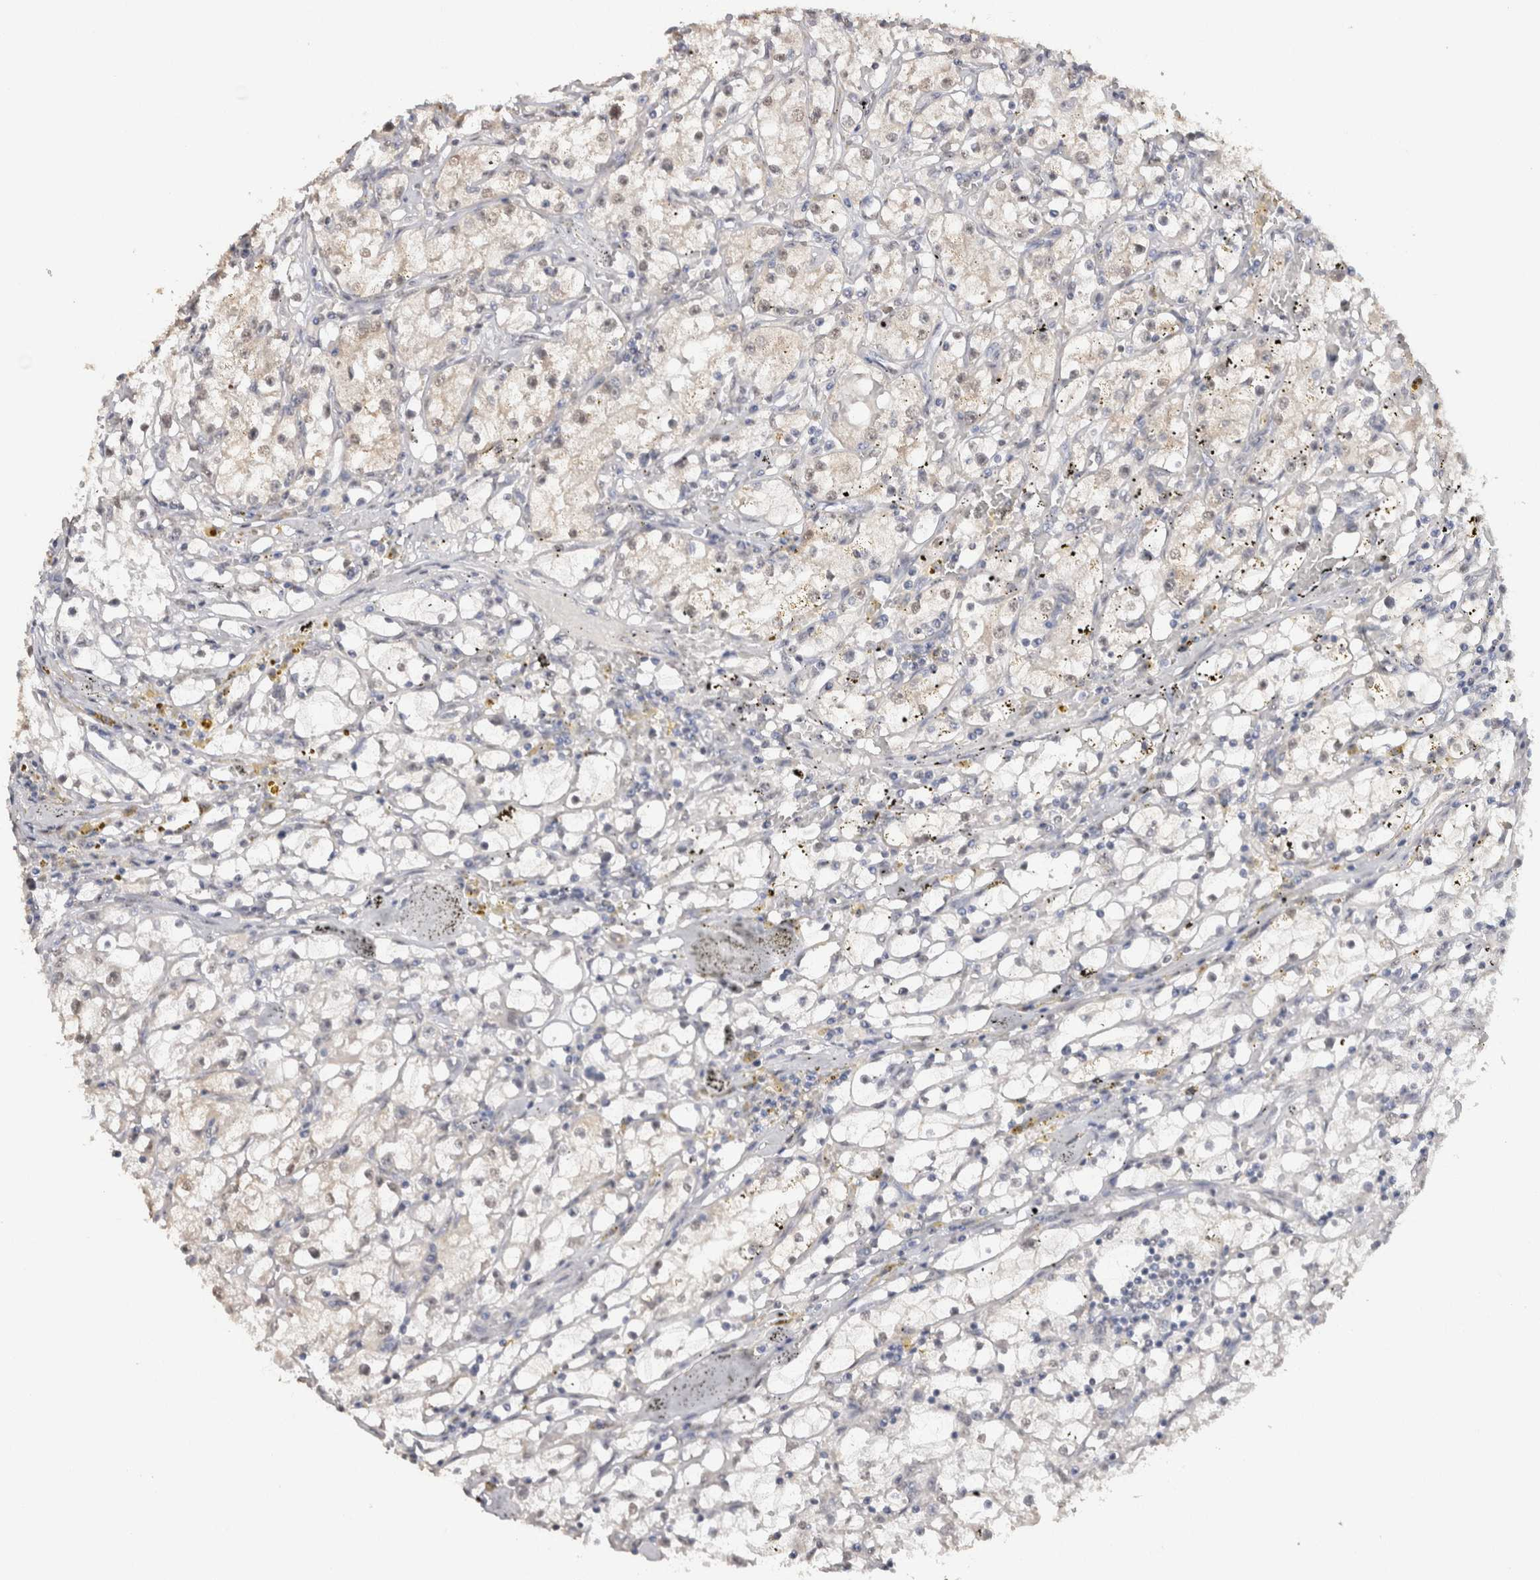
{"staining": {"intensity": "negative", "quantity": "none", "location": "none"}, "tissue": "renal cancer", "cell_type": "Tumor cells", "image_type": "cancer", "snomed": [{"axis": "morphology", "description": "Adenocarcinoma, NOS"}, {"axis": "topography", "description": "Kidney"}], "caption": "Tumor cells show no significant protein staining in adenocarcinoma (renal). The staining was performed using DAB (3,3'-diaminobenzidine) to visualize the protein expression in brown, while the nuclei were stained in blue with hematoxylin (Magnification: 20x).", "gene": "LGALS2", "patient": {"sex": "male", "age": 56}}